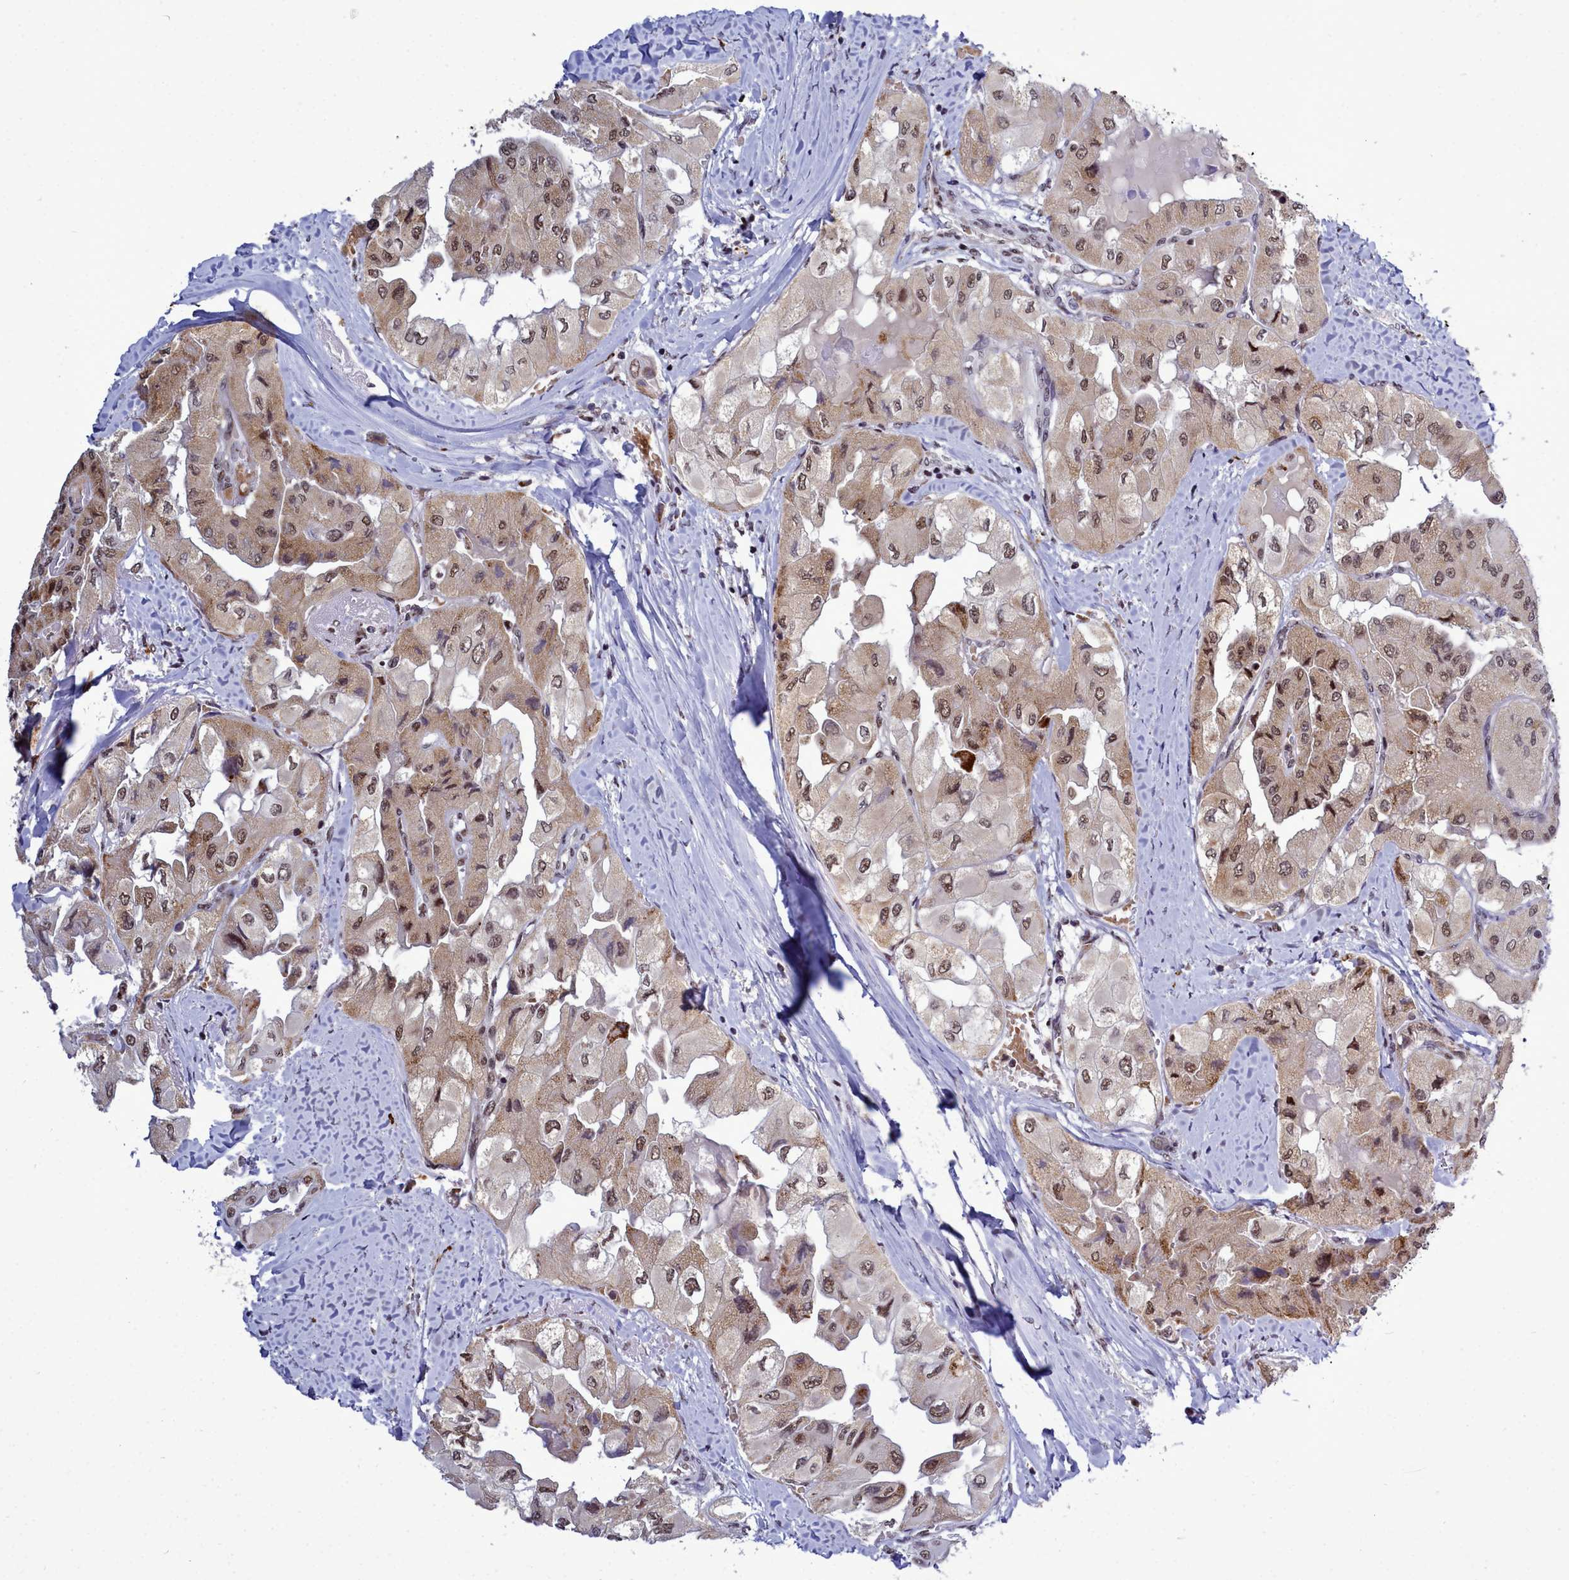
{"staining": {"intensity": "moderate", "quantity": ">75%", "location": "cytoplasmic/membranous,nuclear"}, "tissue": "thyroid cancer", "cell_type": "Tumor cells", "image_type": "cancer", "snomed": [{"axis": "morphology", "description": "Normal tissue, NOS"}, {"axis": "morphology", "description": "Papillary adenocarcinoma, NOS"}, {"axis": "topography", "description": "Thyroid gland"}], "caption": "Protein staining by immunohistochemistry displays moderate cytoplasmic/membranous and nuclear positivity in approximately >75% of tumor cells in thyroid cancer (papillary adenocarcinoma).", "gene": "POM121L2", "patient": {"sex": "female", "age": 59}}